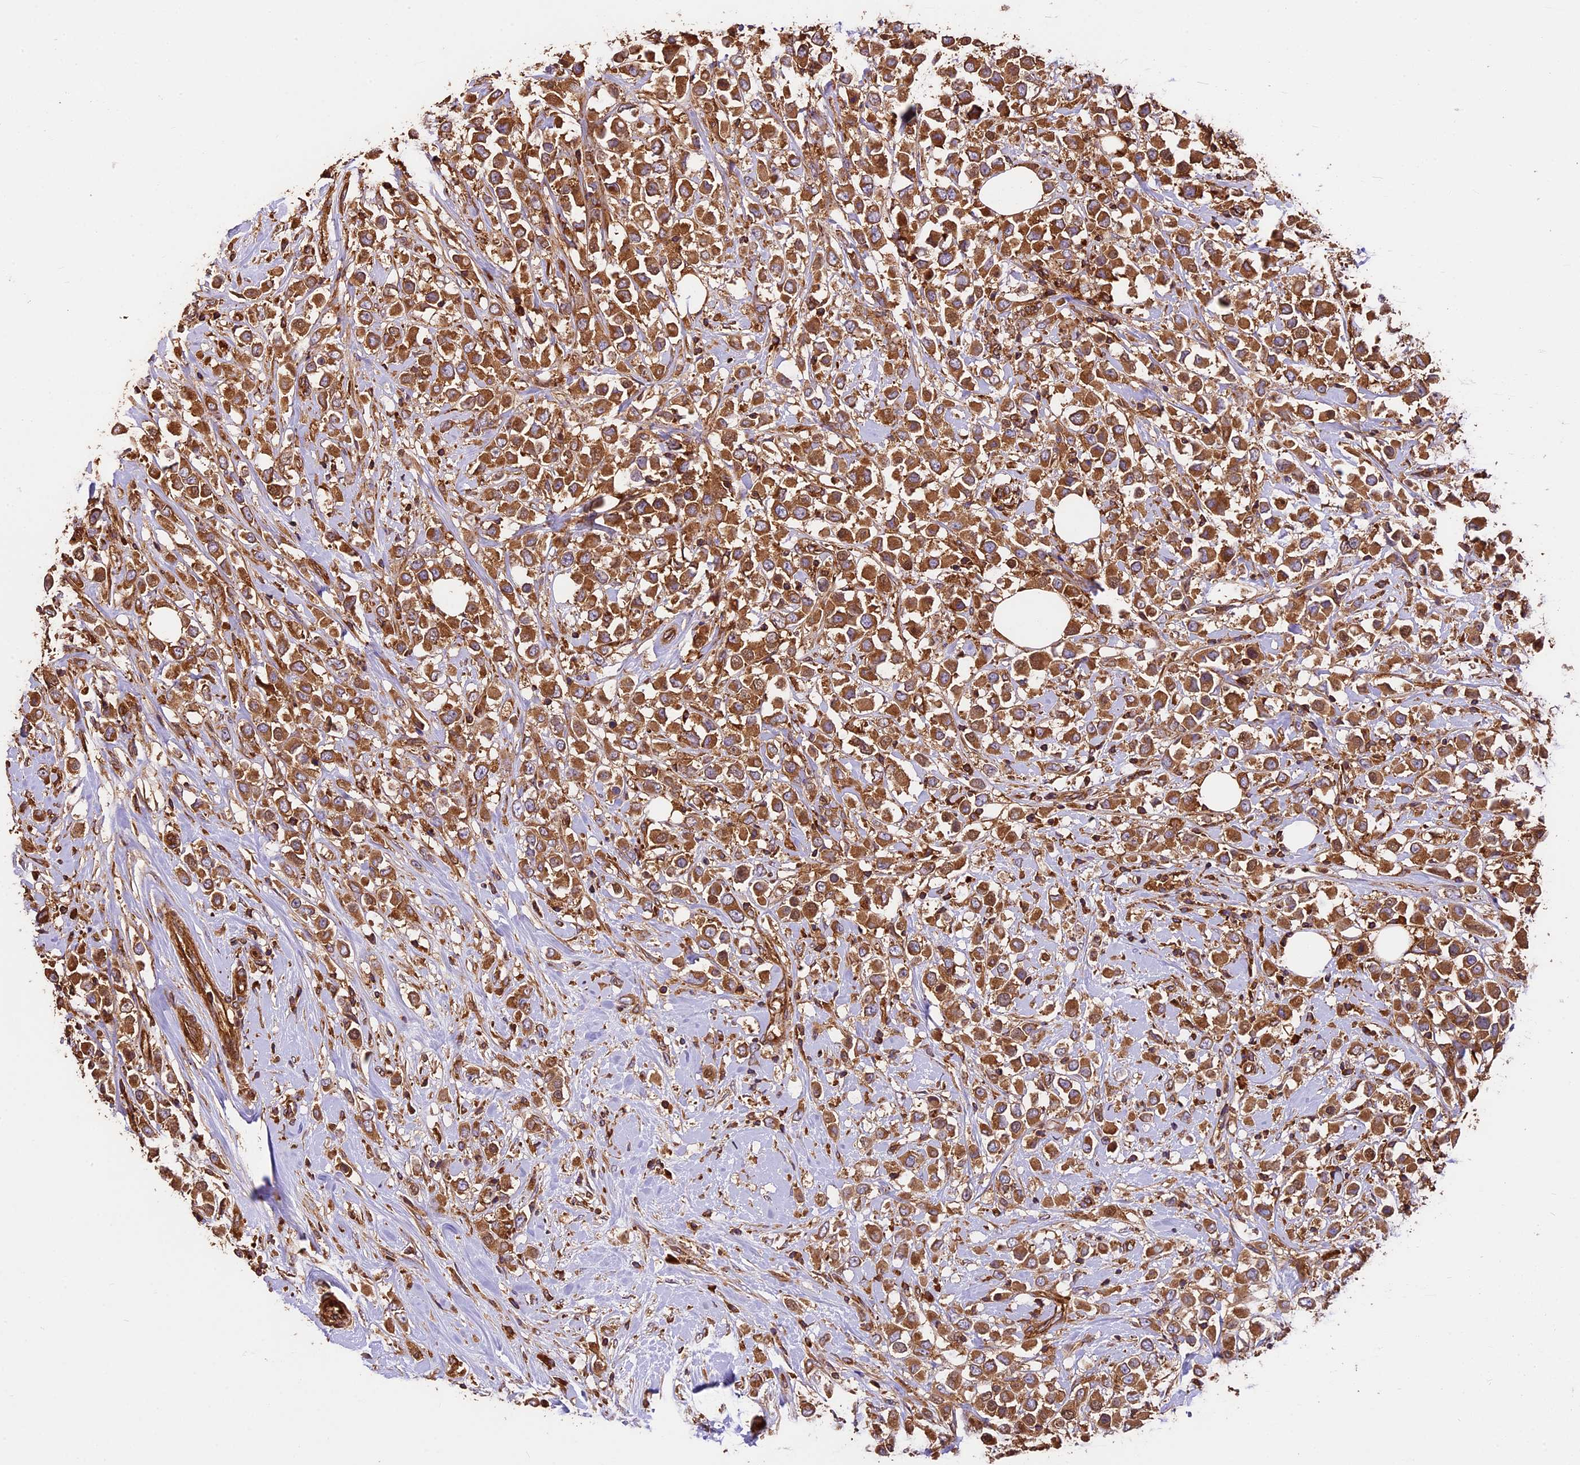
{"staining": {"intensity": "strong", "quantity": ">75%", "location": "cytoplasmic/membranous"}, "tissue": "breast cancer", "cell_type": "Tumor cells", "image_type": "cancer", "snomed": [{"axis": "morphology", "description": "Duct carcinoma"}, {"axis": "topography", "description": "Breast"}], "caption": "Protein expression analysis of infiltrating ductal carcinoma (breast) shows strong cytoplasmic/membranous expression in approximately >75% of tumor cells. The staining was performed using DAB, with brown indicating positive protein expression. Nuclei are stained blue with hematoxylin.", "gene": "KARS1", "patient": {"sex": "female", "age": 61}}